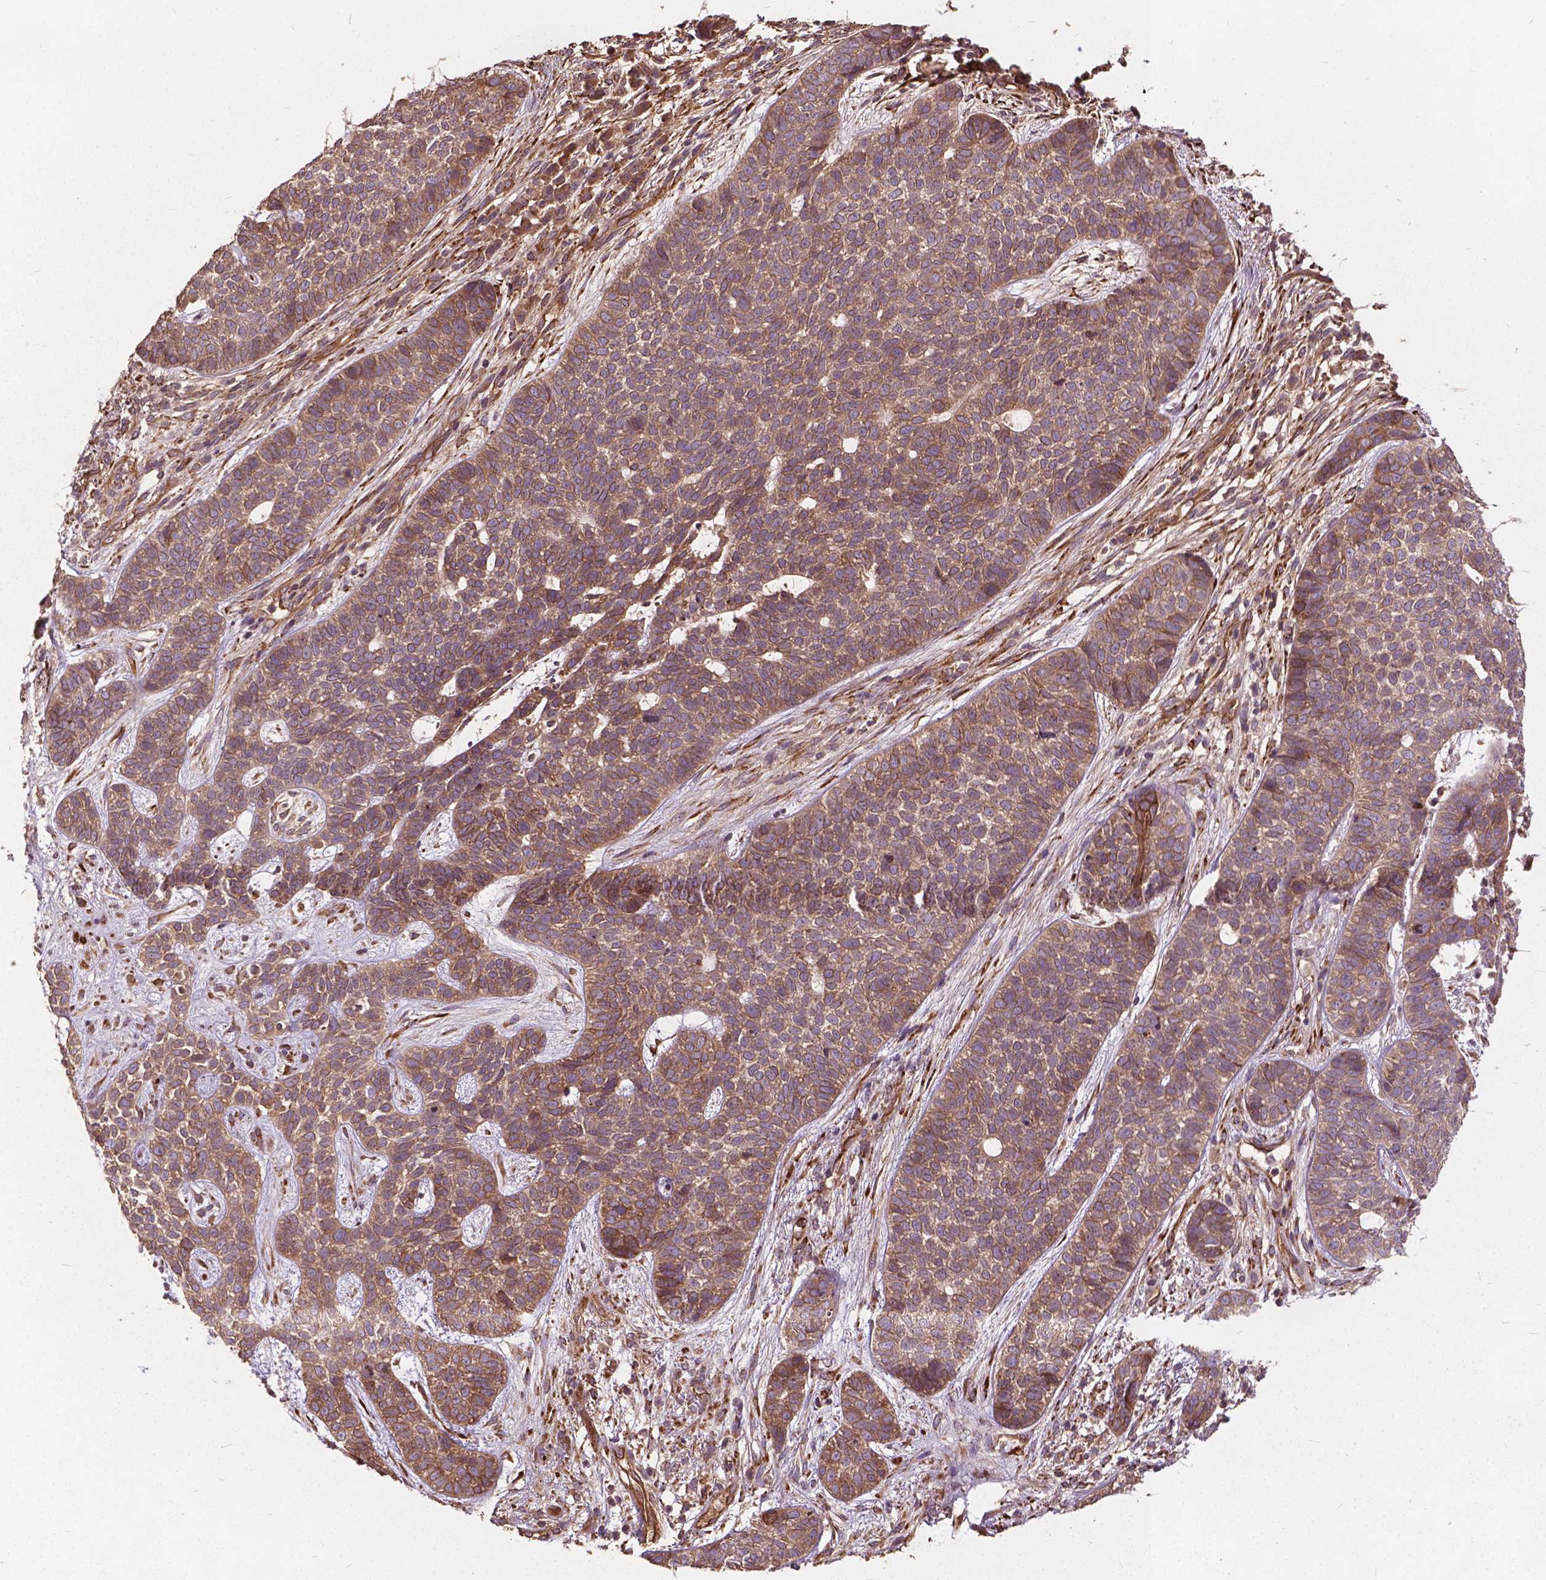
{"staining": {"intensity": "moderate", "quantity": ">75%", "location": "cytoplasmic/membranous"}, "tissue": "skin cancer", "cell_type": "Tumor cells", "image_type": "cancer", "snomed": [{"axis": "morphology", "description": "Basal cell carcinoma"}, {"axis": "topography", "description": "Skin"}], "caption": "Human basal cell carcinoma (skin) stained with a protein marker demonstrates moderate staining in tumor cells.", "gene": "UBXN2A", "patient": {"sex": "female", "age": 69}}